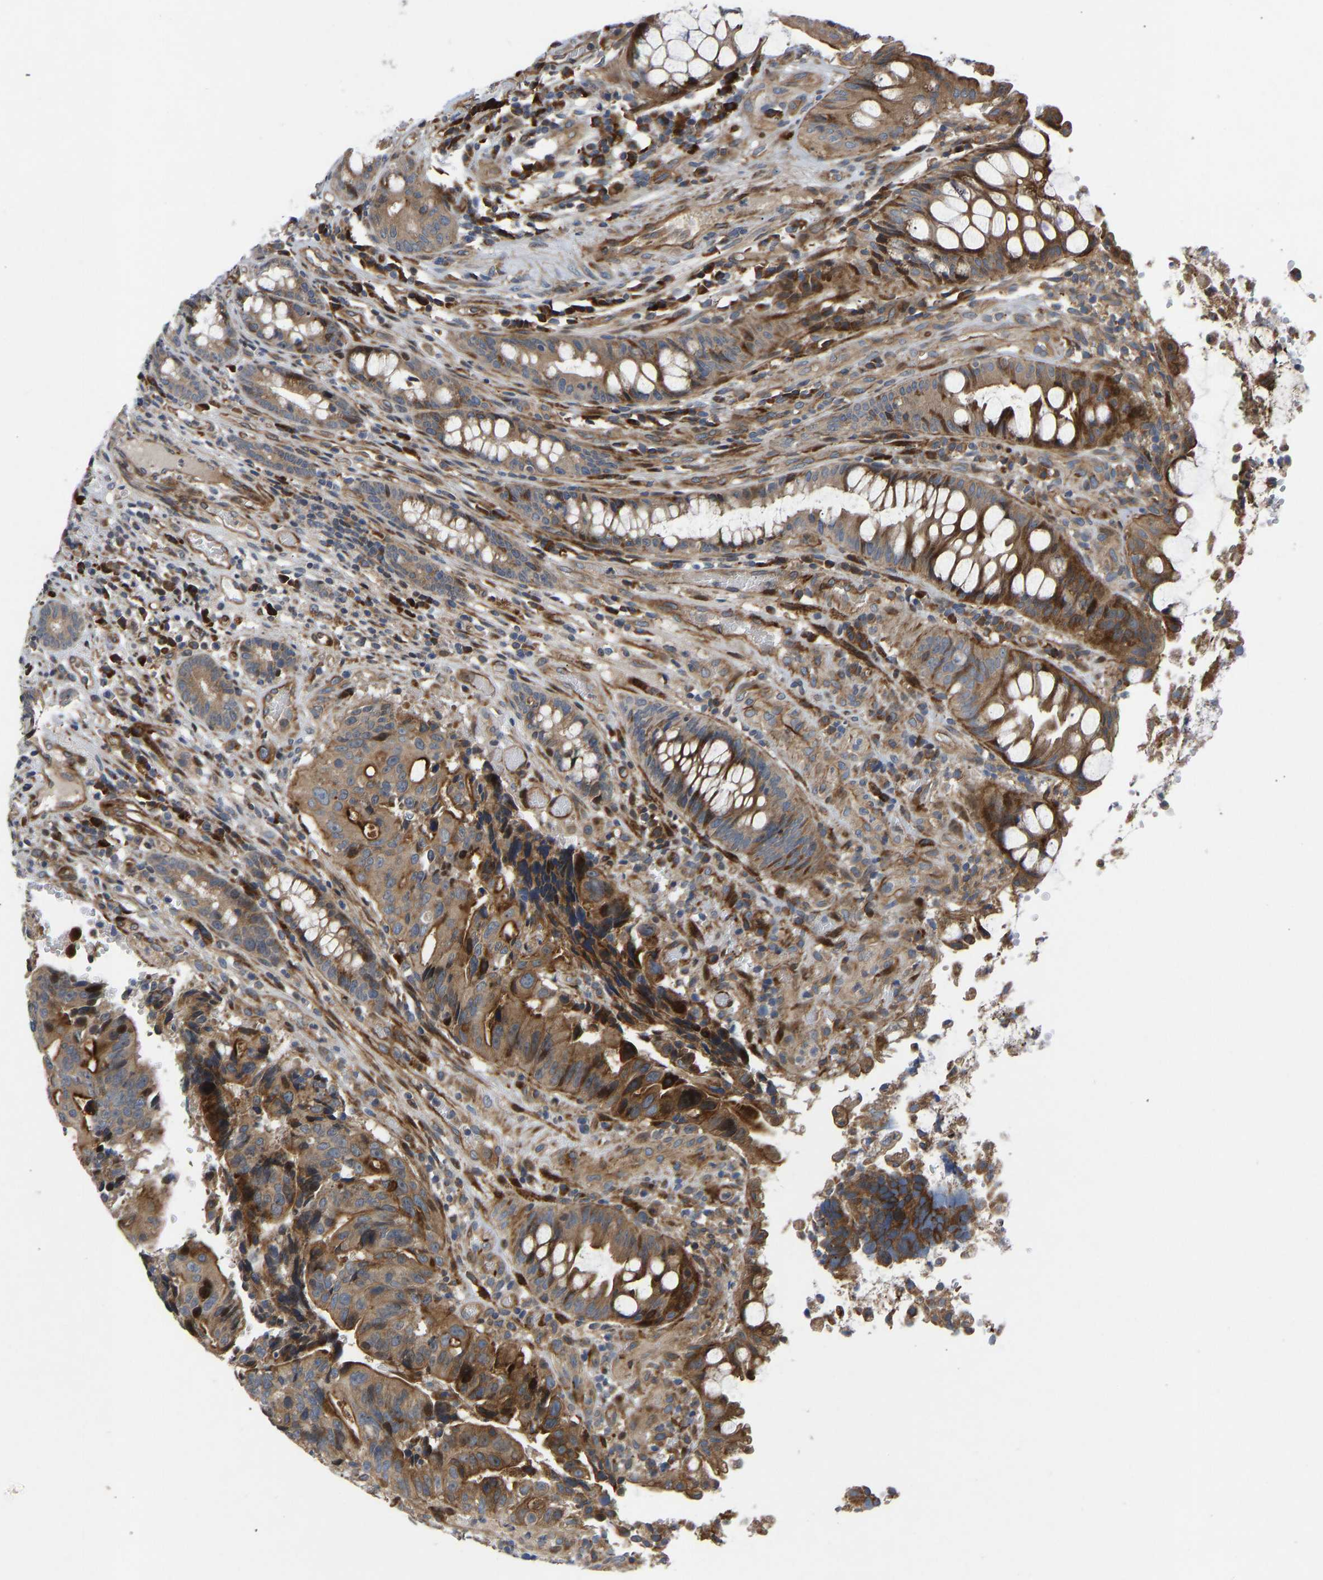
{"staining": {"intensity": "moderate", "quantity": ">75%", "location": "cytoplasmic/membranous"}, "tissue": "colorectal cancer", "cell_type": "Tumor cells", "image_type": "cancer", "snomed": [{"axis": "morphology", "description": "Adenocarcinoma, NOS"}, {"axis": "topography", "description": "Colon"}], "caption": "Moderate cytoplasmic/membranous staining for a protein is identified in approximately >75% of tumor cells of colorectal adenocarcinoma using immunohistochemistry (IHC).", "gene": "TMEM38B", "patient": {"sex": "female", "age": 57}}